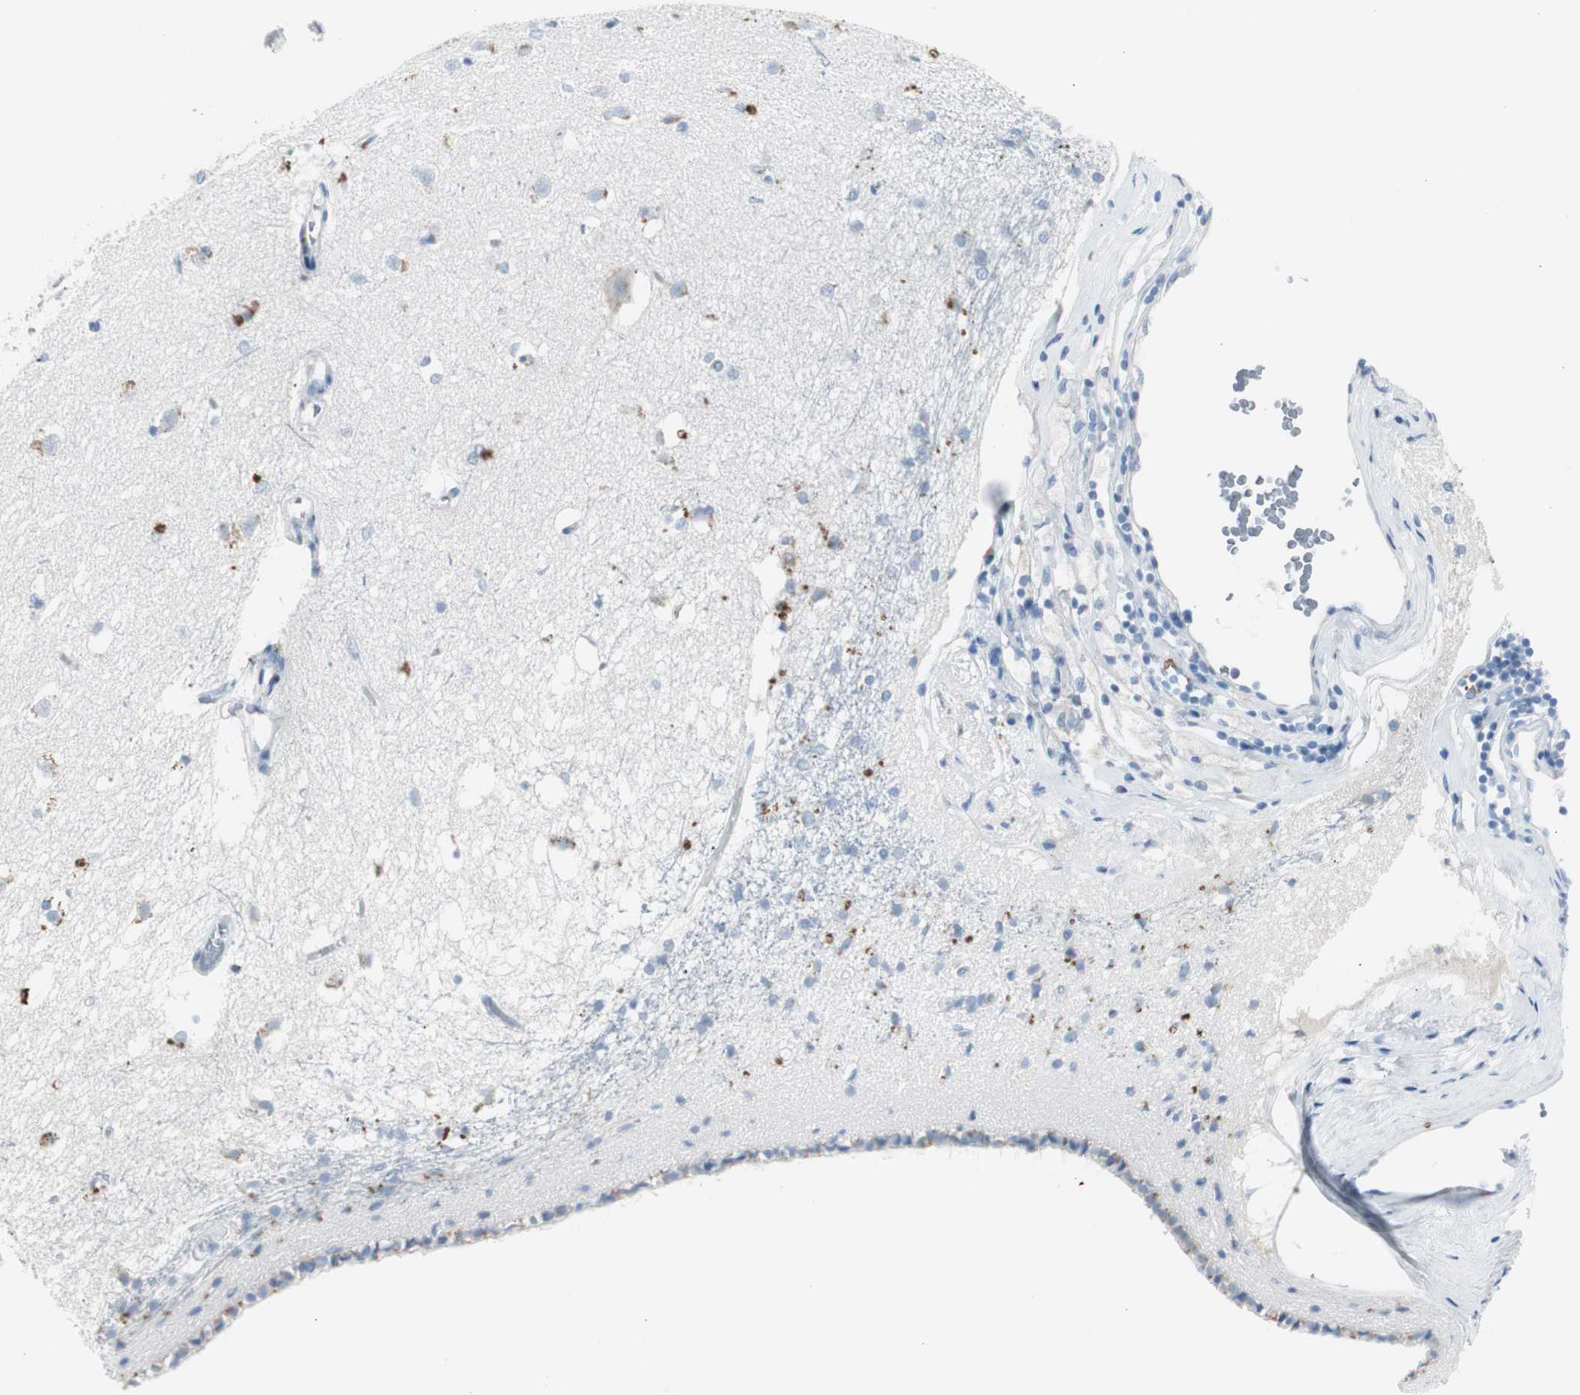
{"staining": {"intensity": "moderate", "quantity": "<25%", "location": "cytoplasmic/membranous"}, "tissue": "caudate", "cell_type": "Glial cells", "image_type": "normal", "snomed": [{"axis": "morphology", "description": "Normal tissue, NOS"}, {"axis": "topography", "description": "Lateral ventricle wall"}], "caption": "Brown immunohistochemical staining in benign caudate displays moderate cytoplasmic/membranous expression in about <25% of glial cells.", "gene": "SERPINF1", "patient": {"sex": "female", "age": 19}}